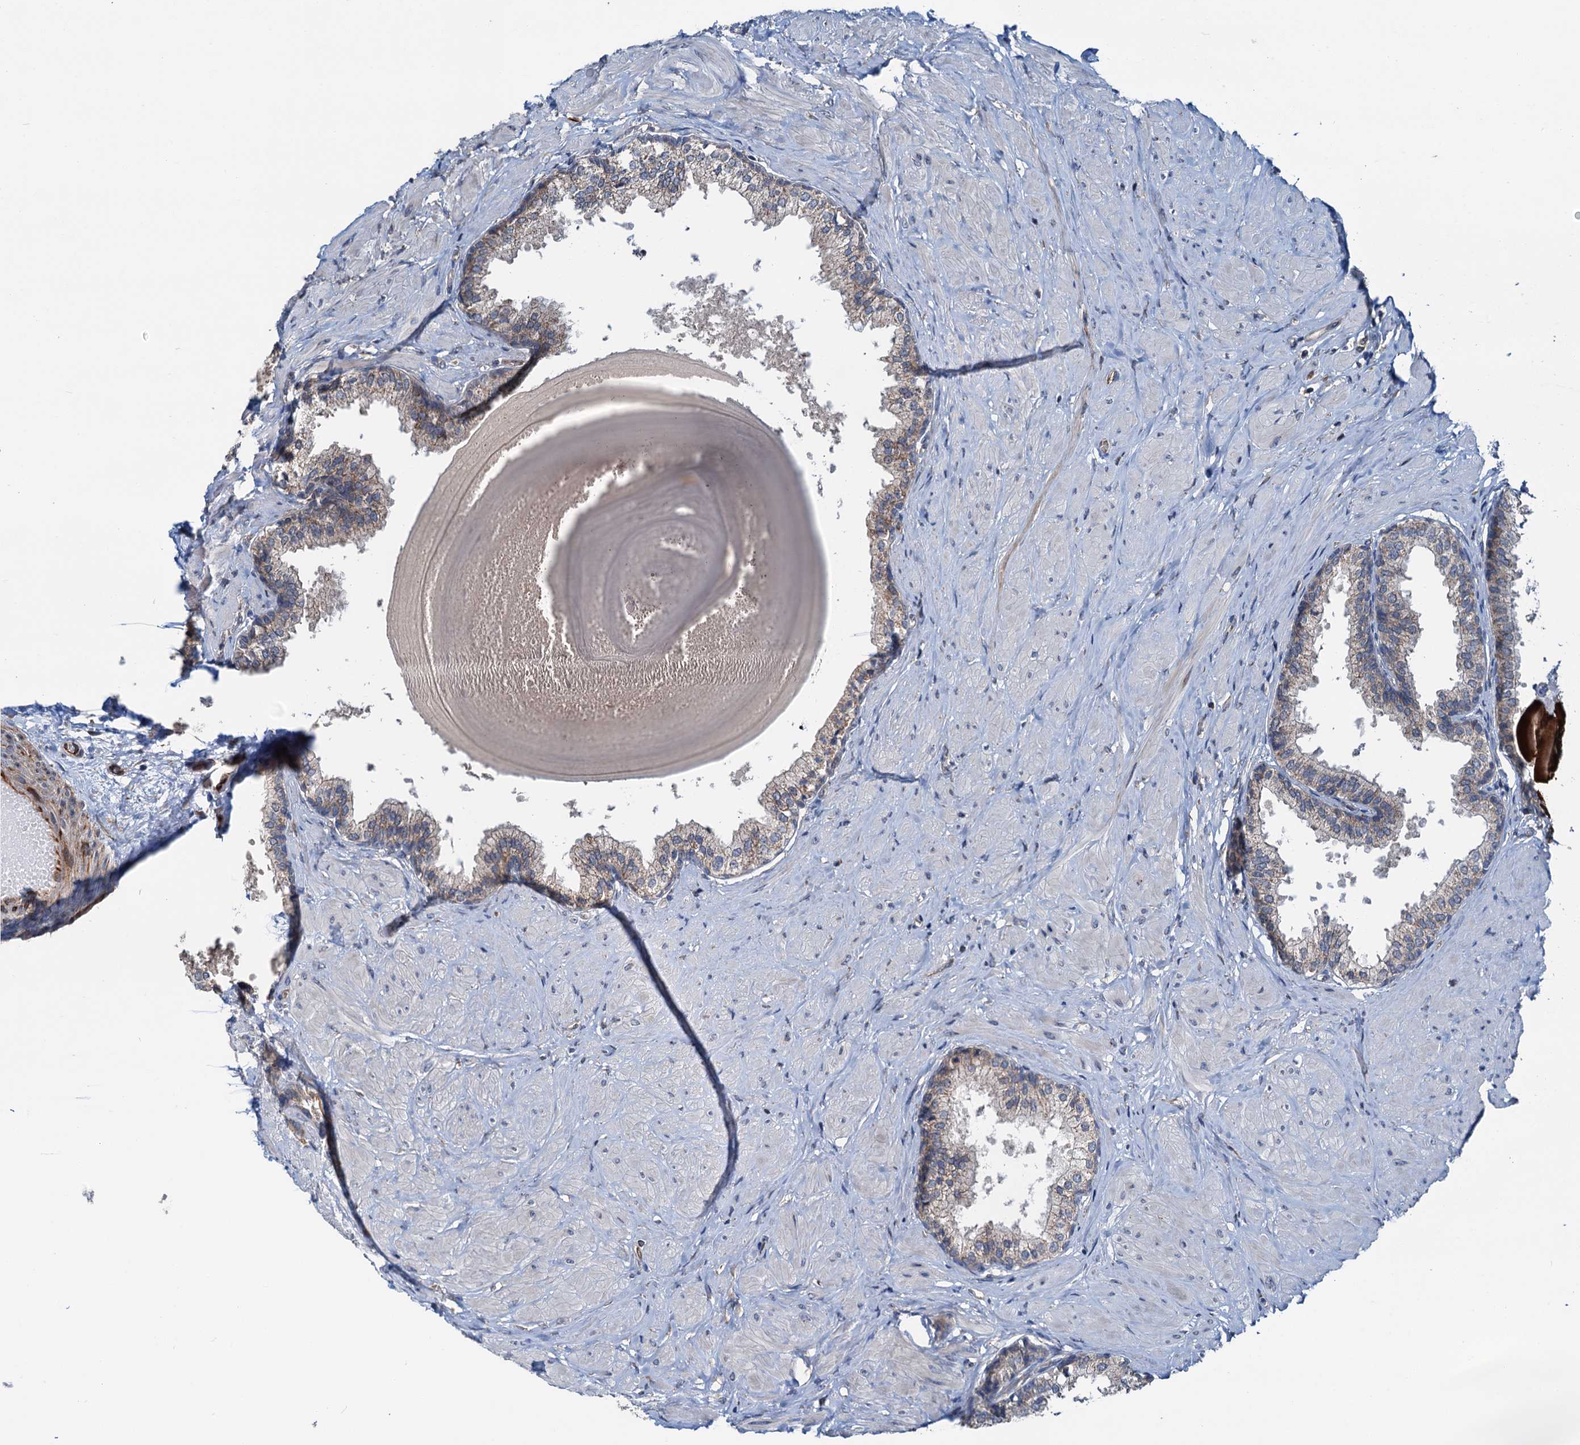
{"staining": {"intensity": "moderate", "quantity": "25%-75%", "location": "cytoplasmic/membranous"}, "tissue": "prostate", "cell_type": "Glandular cells", "image_type": "normal", "snomed": [{"axis": "morphology", "description": "Normal tissue, NOS"}, {"axis": "topography", "description": "Prostate"}], "caption": "Immunohistochemical staining of unremarkable prostate shows medium levels of moderate cytoplasmic/membranous staining in about 25%-75% of glandular cells. (brown staining indicates protein expression, while blue staining denotes nuclei).", "gene": "ELAC1", "patient": {"sex": "male", "age": 48}}